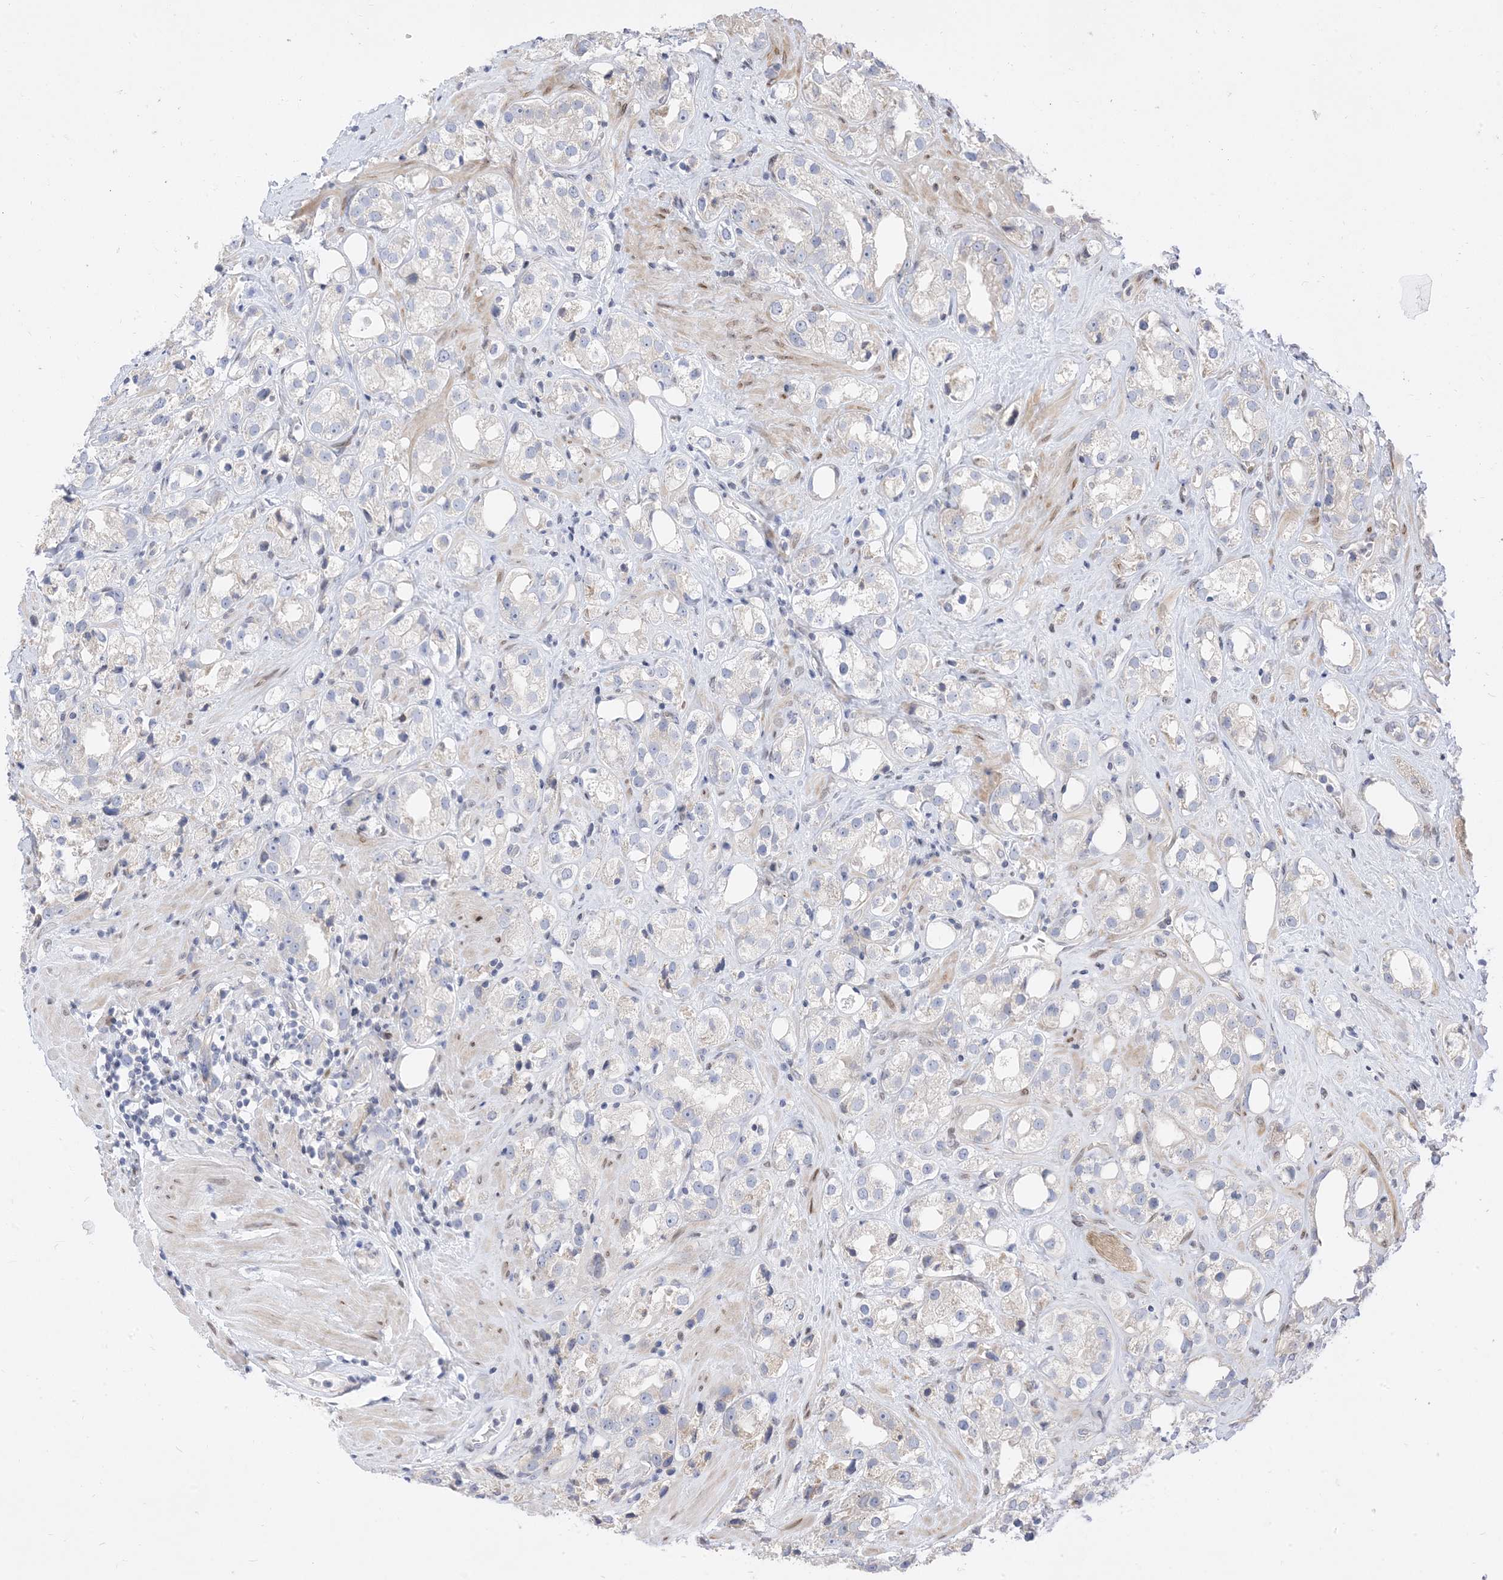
{"staining": {"intensity": "negative", "quantity": "none", "location": "none"}, "tissue": "prostate cancer", "cell_type": "Tumor cells", "image_type": "cancer", "snomed": [{"axis": "morphology", "description": "Adenocarcinoma, NOS"}, {"axis": "topography", "description": "Prostate"}], "caption": "Tumor cells are negative for protein expression in human prostate cancer (adenocarcinoma).", "gene": "TYSND1", "patient": {"sex": "male", "age": 79}}